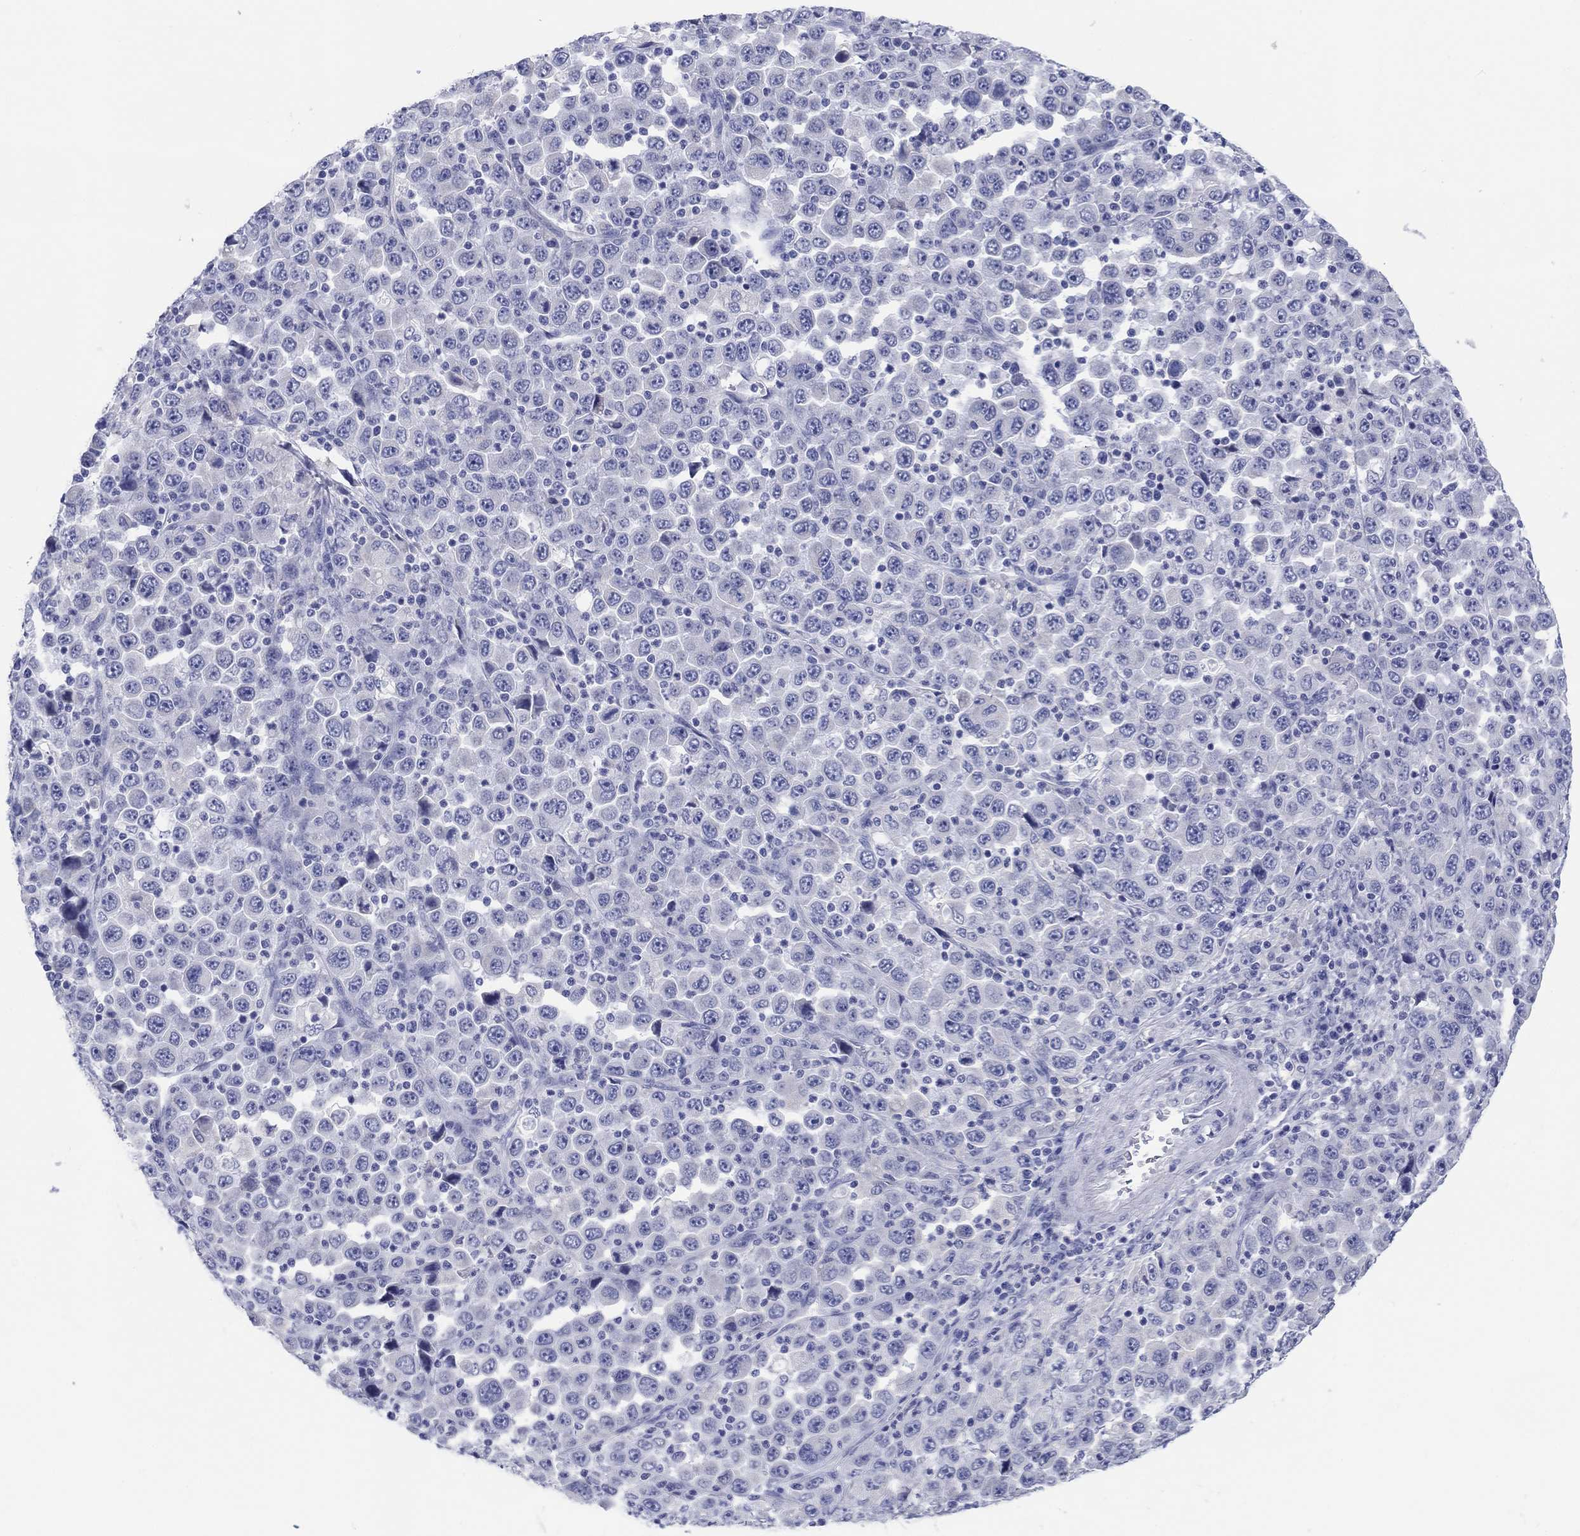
{"staining": {"intensity": "negative", "quantity": "none", "location": "none"}, "tissue": "stomach cancer", "cell_type": "Tumor cells", "image_type": "cancer", "snomed": [{"axis": "morphology", "description": "Normal tissue, NOS"}, {"axis": "morphology", "description": "Adenocarcinoma, NOS"}, {"axis": "topography", "description": "Stomach, upper"}, {"axis": "topography", "description": "Stomach"}], "caption": "Immunohistochemistry (IHC) image of adenocarcinoma (stomach) stained for a protein (brown), which reveals no staining in tumor cells.", "gene": "ERICH3", "patient": {"sex": "male", "age": 59}}